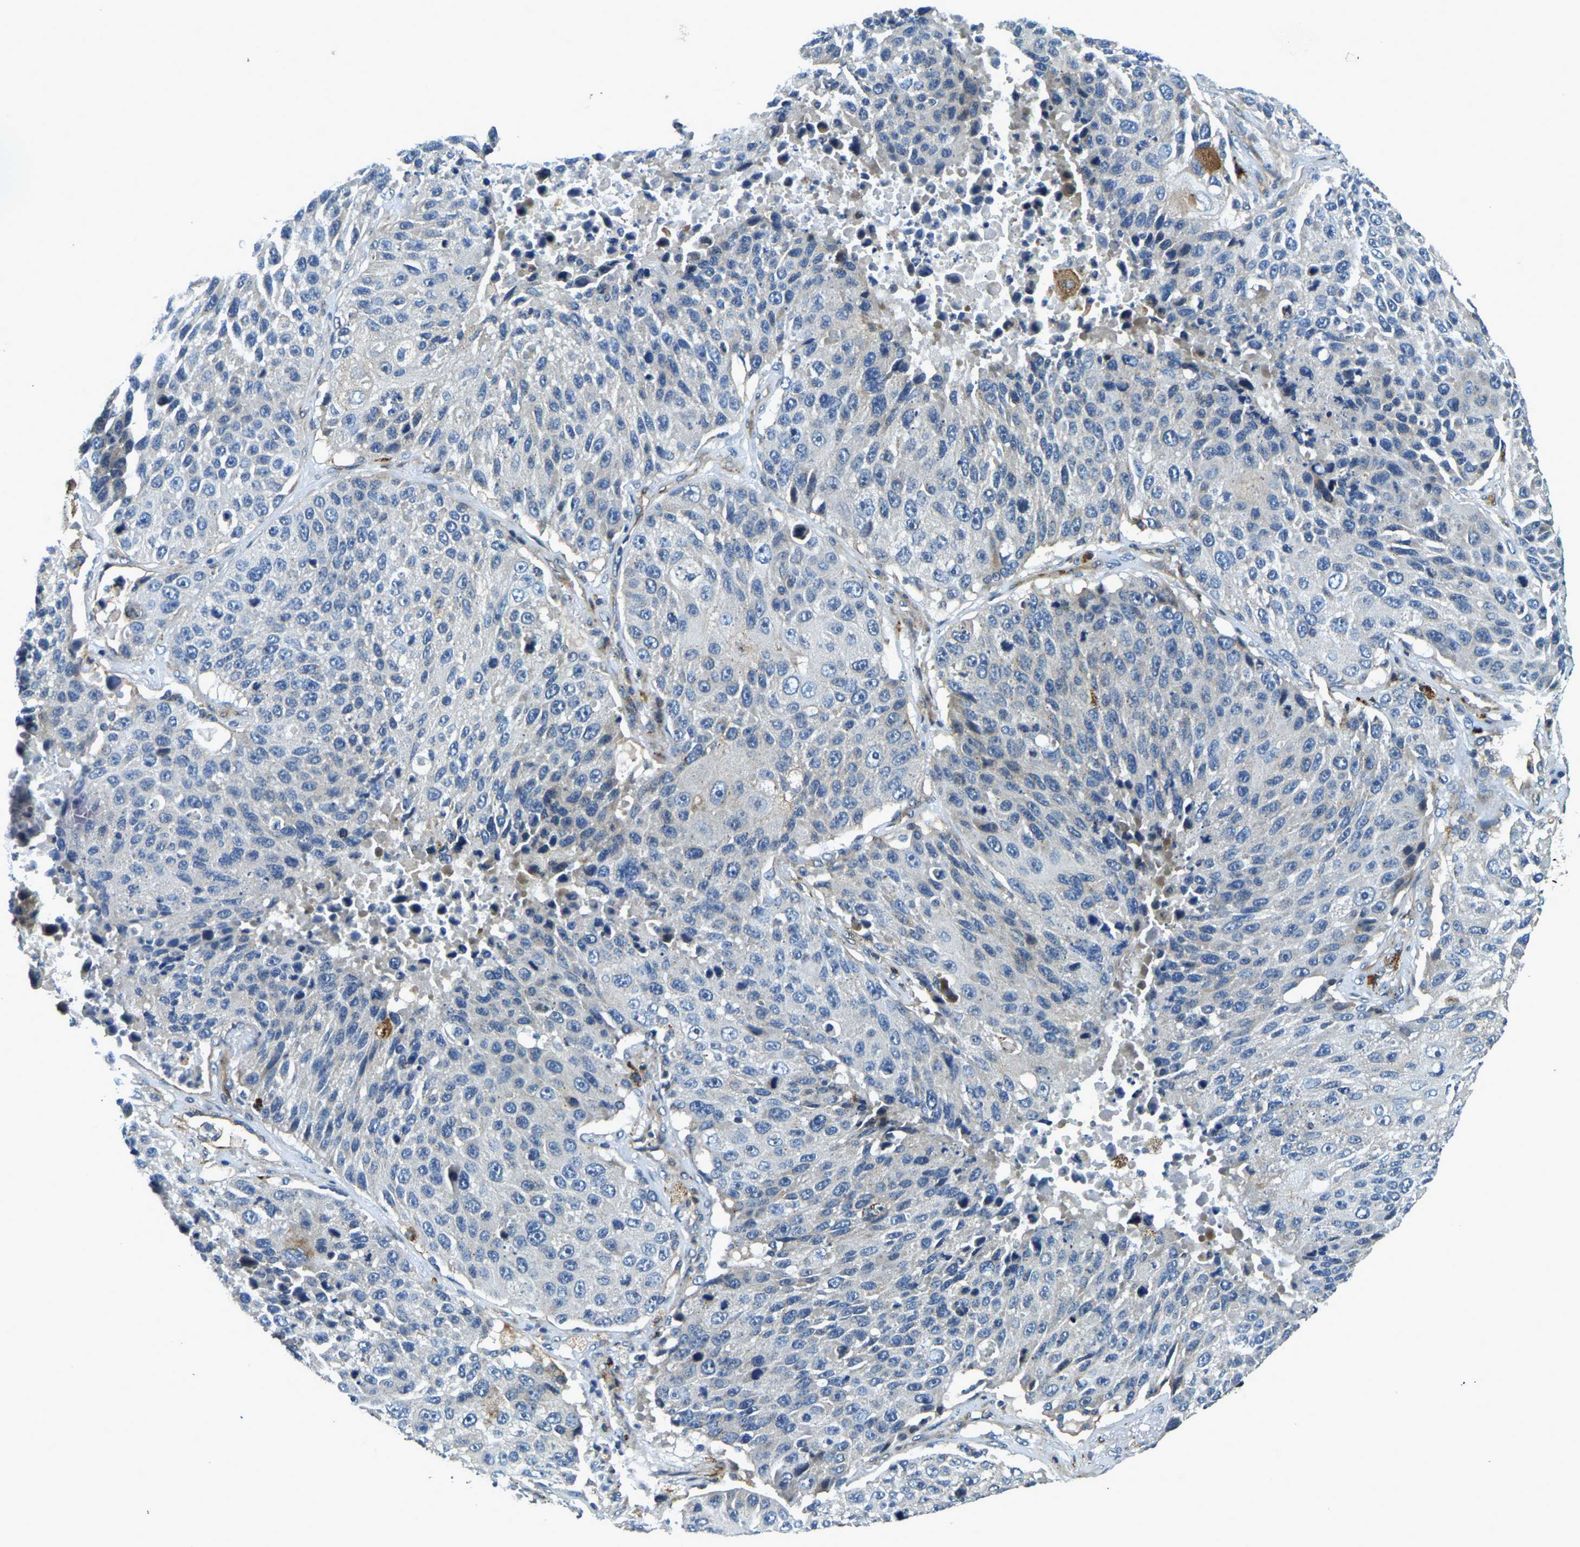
{"staining": {"intensity": "negative", "quantity": "none", "location": "none"}, "tissue": "lung cancer", "cell_type": "Tumor cells", "image_type": "cancer", "snomed": [{"axis": "morphology", "description": "Squamous cell carcinoma, NOS"}, {"axis": "topography", "description": "Lung"}], "caption": "Immunohistochemistry (IHC) of lung cancer (squamous cell carcinoma) shows no positivity in tumor cells. (DAB (3,3'-diaminobenzidine) IHC visualized using brightfield microscopy, high magnification).", "gene": "RNF39", "patient": {"sex": "male", "age": 61}}